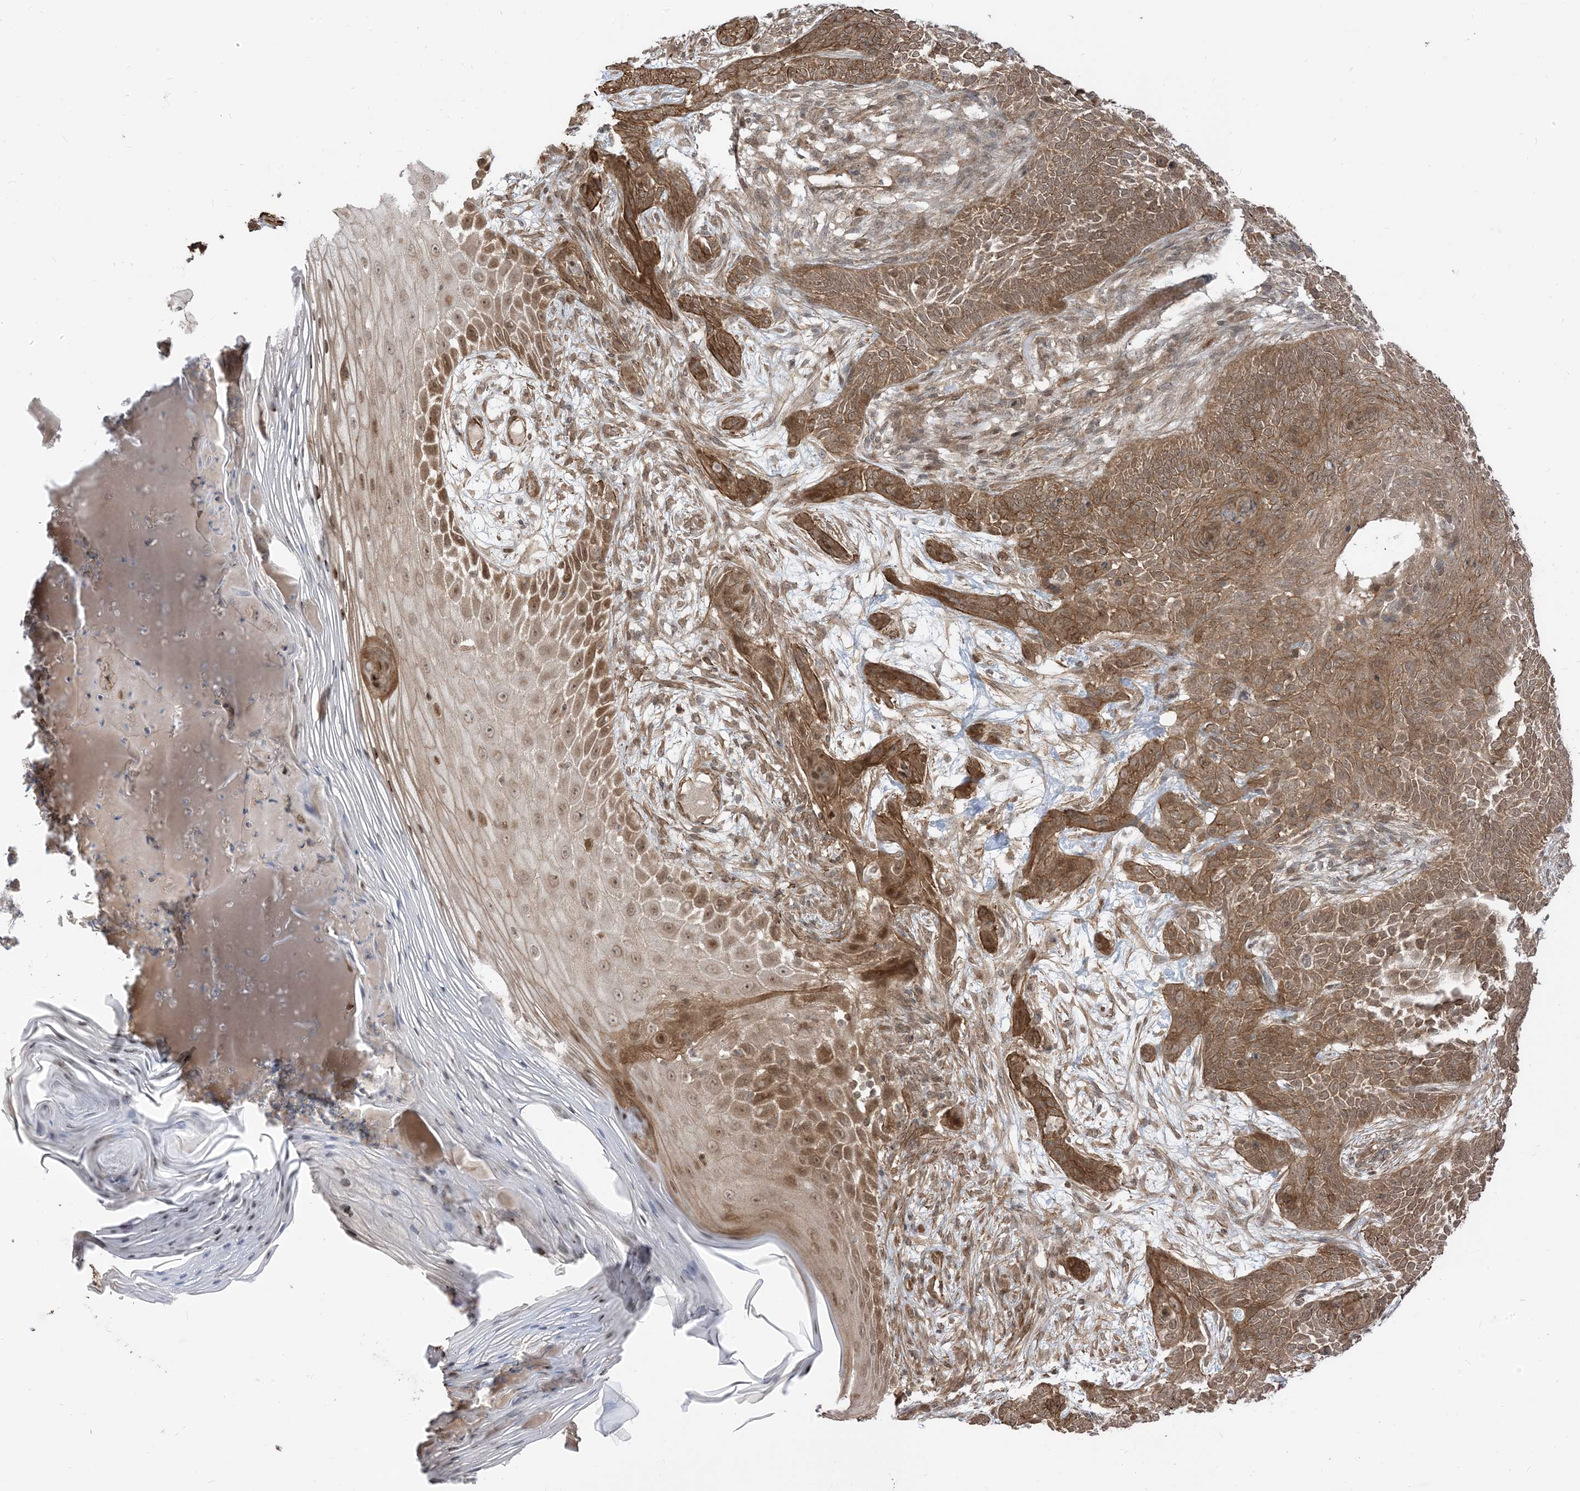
{"staining": {"intensity": "moderate", "quantity": ">75%", "location": "cytoplasmic/membranous"}, "tissue": "skin cancer", "cell_type": "Tumor cells", "image_type": "cancer", "snomed": [{"axis": "morphology", "description": "Basal cell carcinoma"}, {"axis": "topography", "description": "Skin"}], "caption": "An immunohistochemistry (IHC) photomicrograph of tumor tissue is shown. Protein staining in brown labels moderate cytoplasmic/membranous positivity in skin cancer (basal cell carcinoma) within tumor cells.", "gene": "TBCC", "patient": {"sex": "male", "age": 85}}